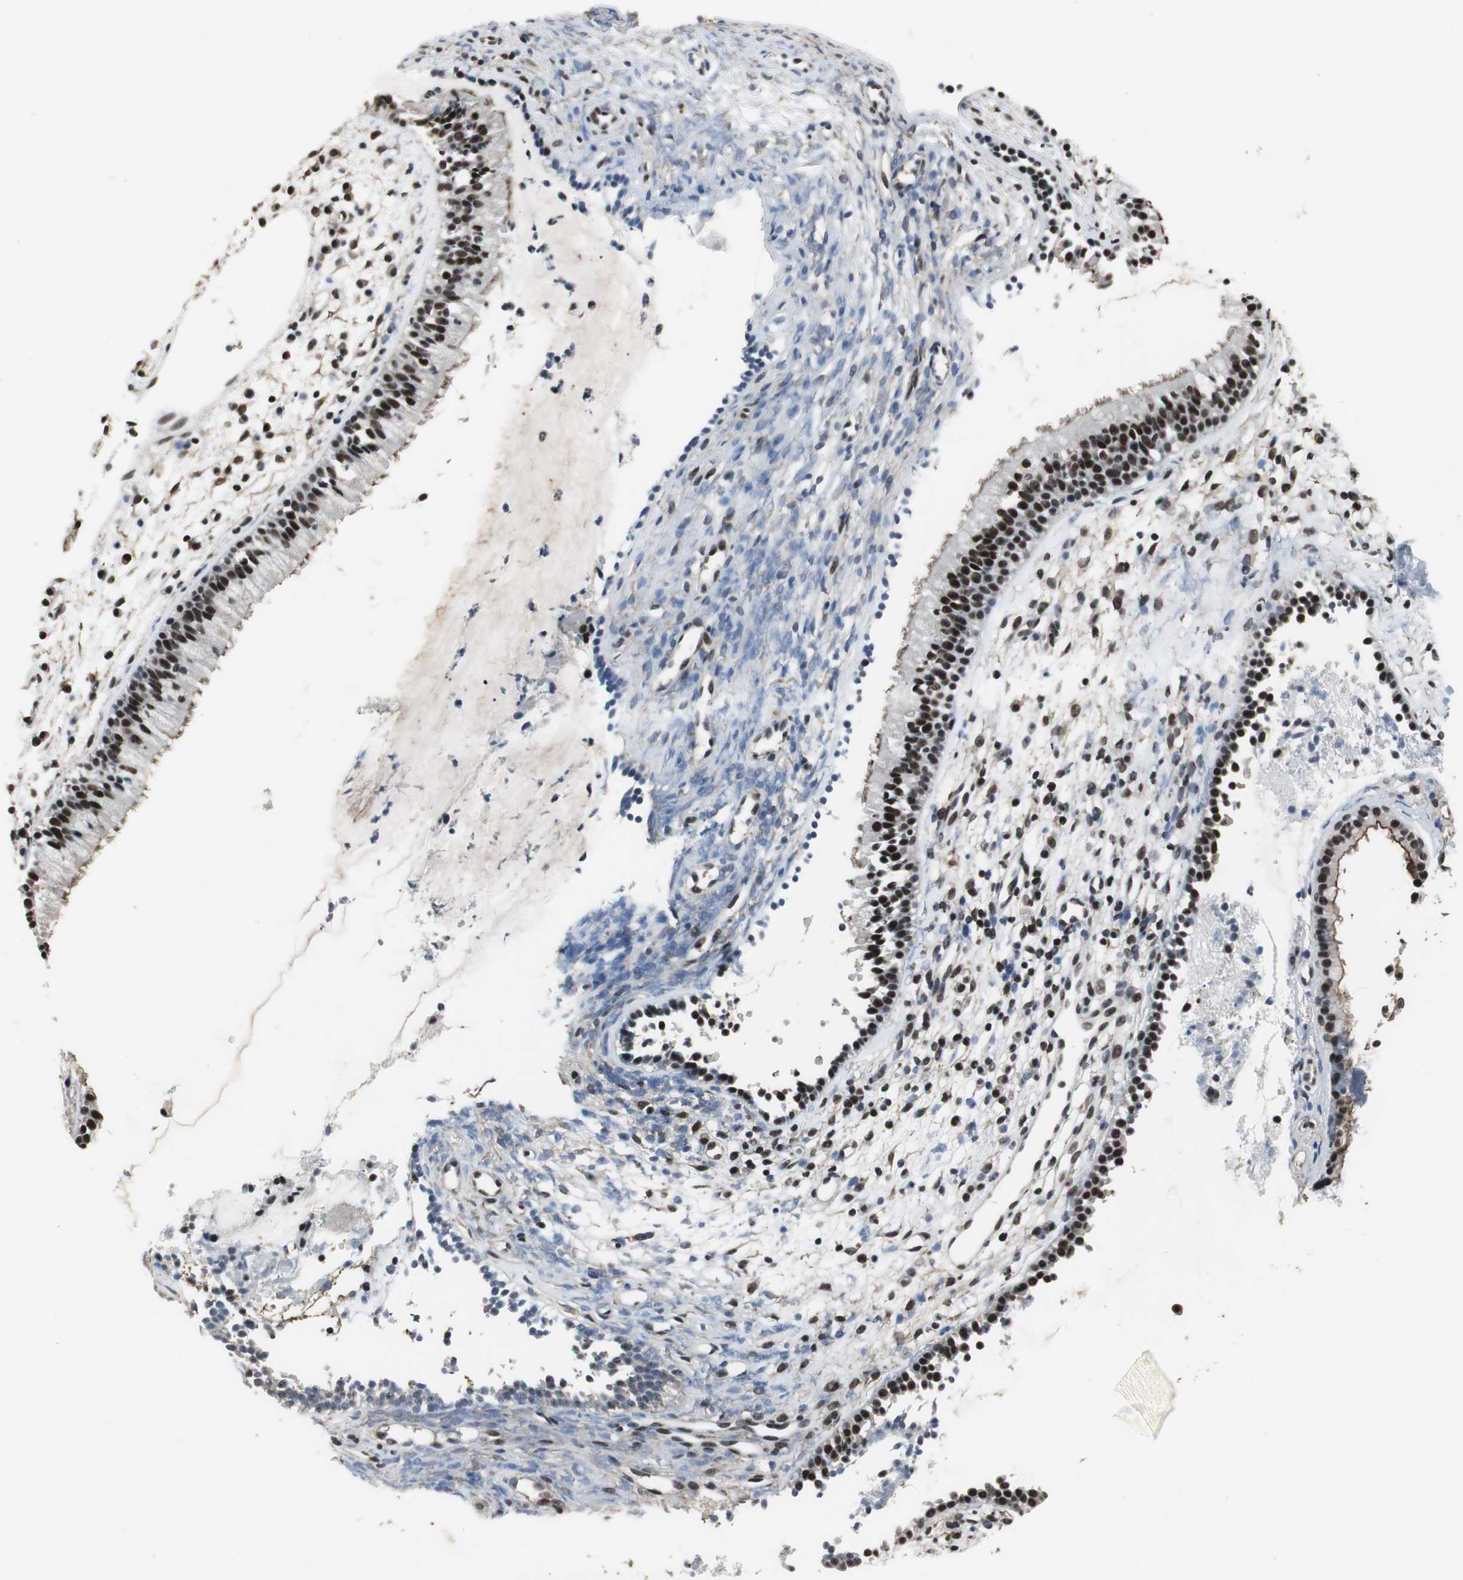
{"staining": {"intensity": "strong", "quantity": ">75%", "location": "cytoplasmic/membranous,nuclear"}, "tissue": "nasopharynx", "cell_type": "Respiratory epithelial cells", "image_type": "normal", "snomed": [{"axis": "morphology", "description": "Normal tissue, NOS"}, {"axis": "topography", "description": "Nasopharynx"}], "caption": "Immunohistochemical staining of normal nasopharynx shows strong cytoplasmic/membranous,nuclear protein expression in about >75% of respiratory epithelial cells. Using DAB (3,3'-diaminobenzidine) (brown) and hematoxylin (blue) stains, captured at high magnification using brightfield microscopy.", "gene": "MKX", "patient": {"sex": "male", "age": 21}}